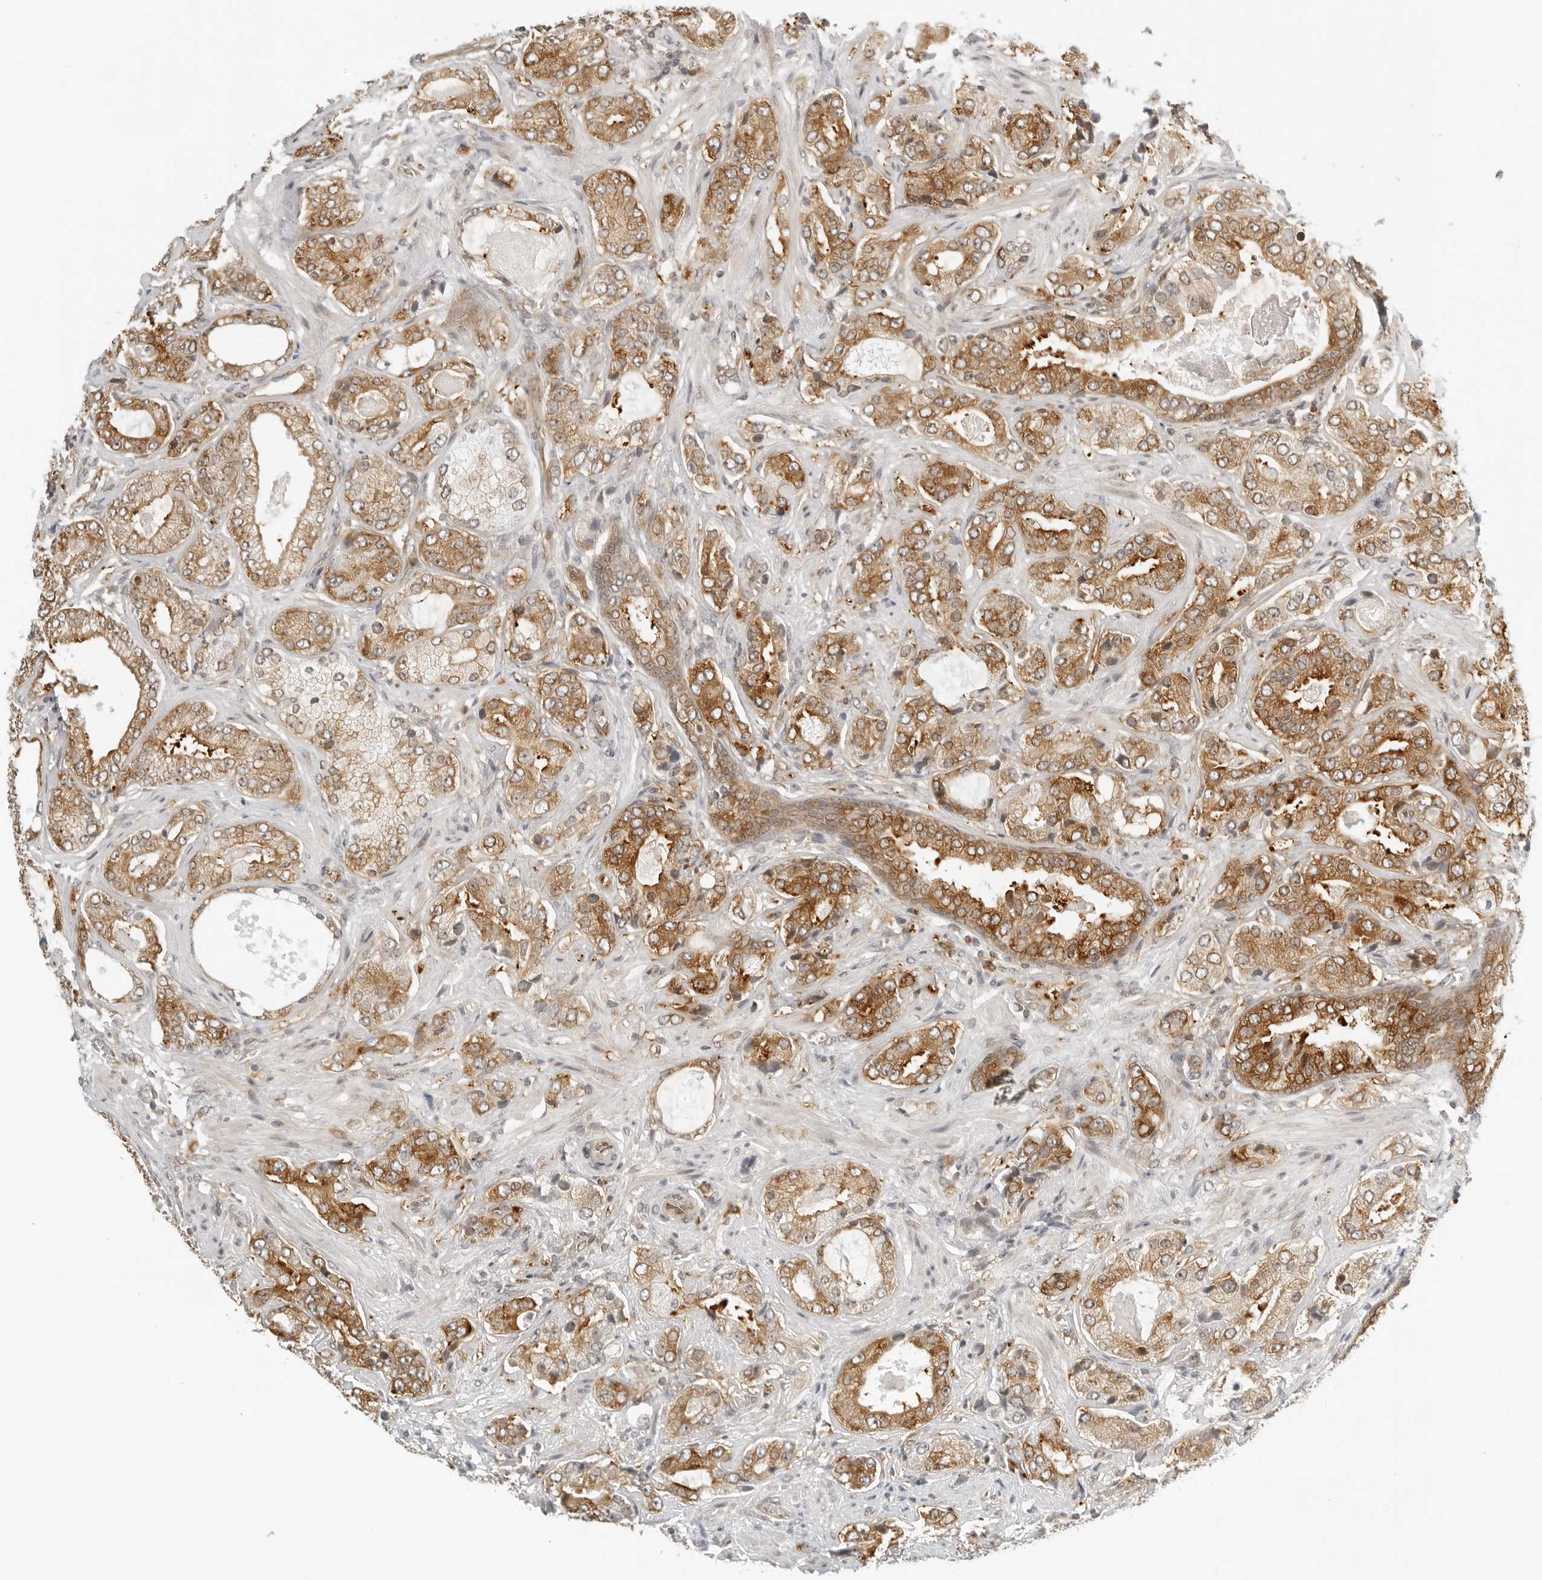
{"staining": {"intensity": "moderate", "quantity": ">75%", "location": "cytoplasmic/membranous"}, "tissue": "prostate cancer", "cell_type": "Tumor cells", "image_type": "cancer", "snomed": [{"axis": "morphology", "description": "Normal tissue, NOS"}, {"axis": "morphology", "description": "Adenocarcinoma, High grade"}, {"axis": "topography", "description": "Prostate"}, {"axis": "topography", "description": "Peripheral nerve tissue"}], "caption": "Brown immunohistochemical staining in human adenocarcinoma (high-grade) (prostate) demonstrates moderate cytoplasmic/membranous staining in about >75% of tumor cells. Using DAB (3,3'-diaminobenzidine) (brown) and hematoxylin (blue) stains, captured at high magnification using brightfield microscopy.", "gene": "EIF4G1", "patient": {"sex": "male", "age": 59}}